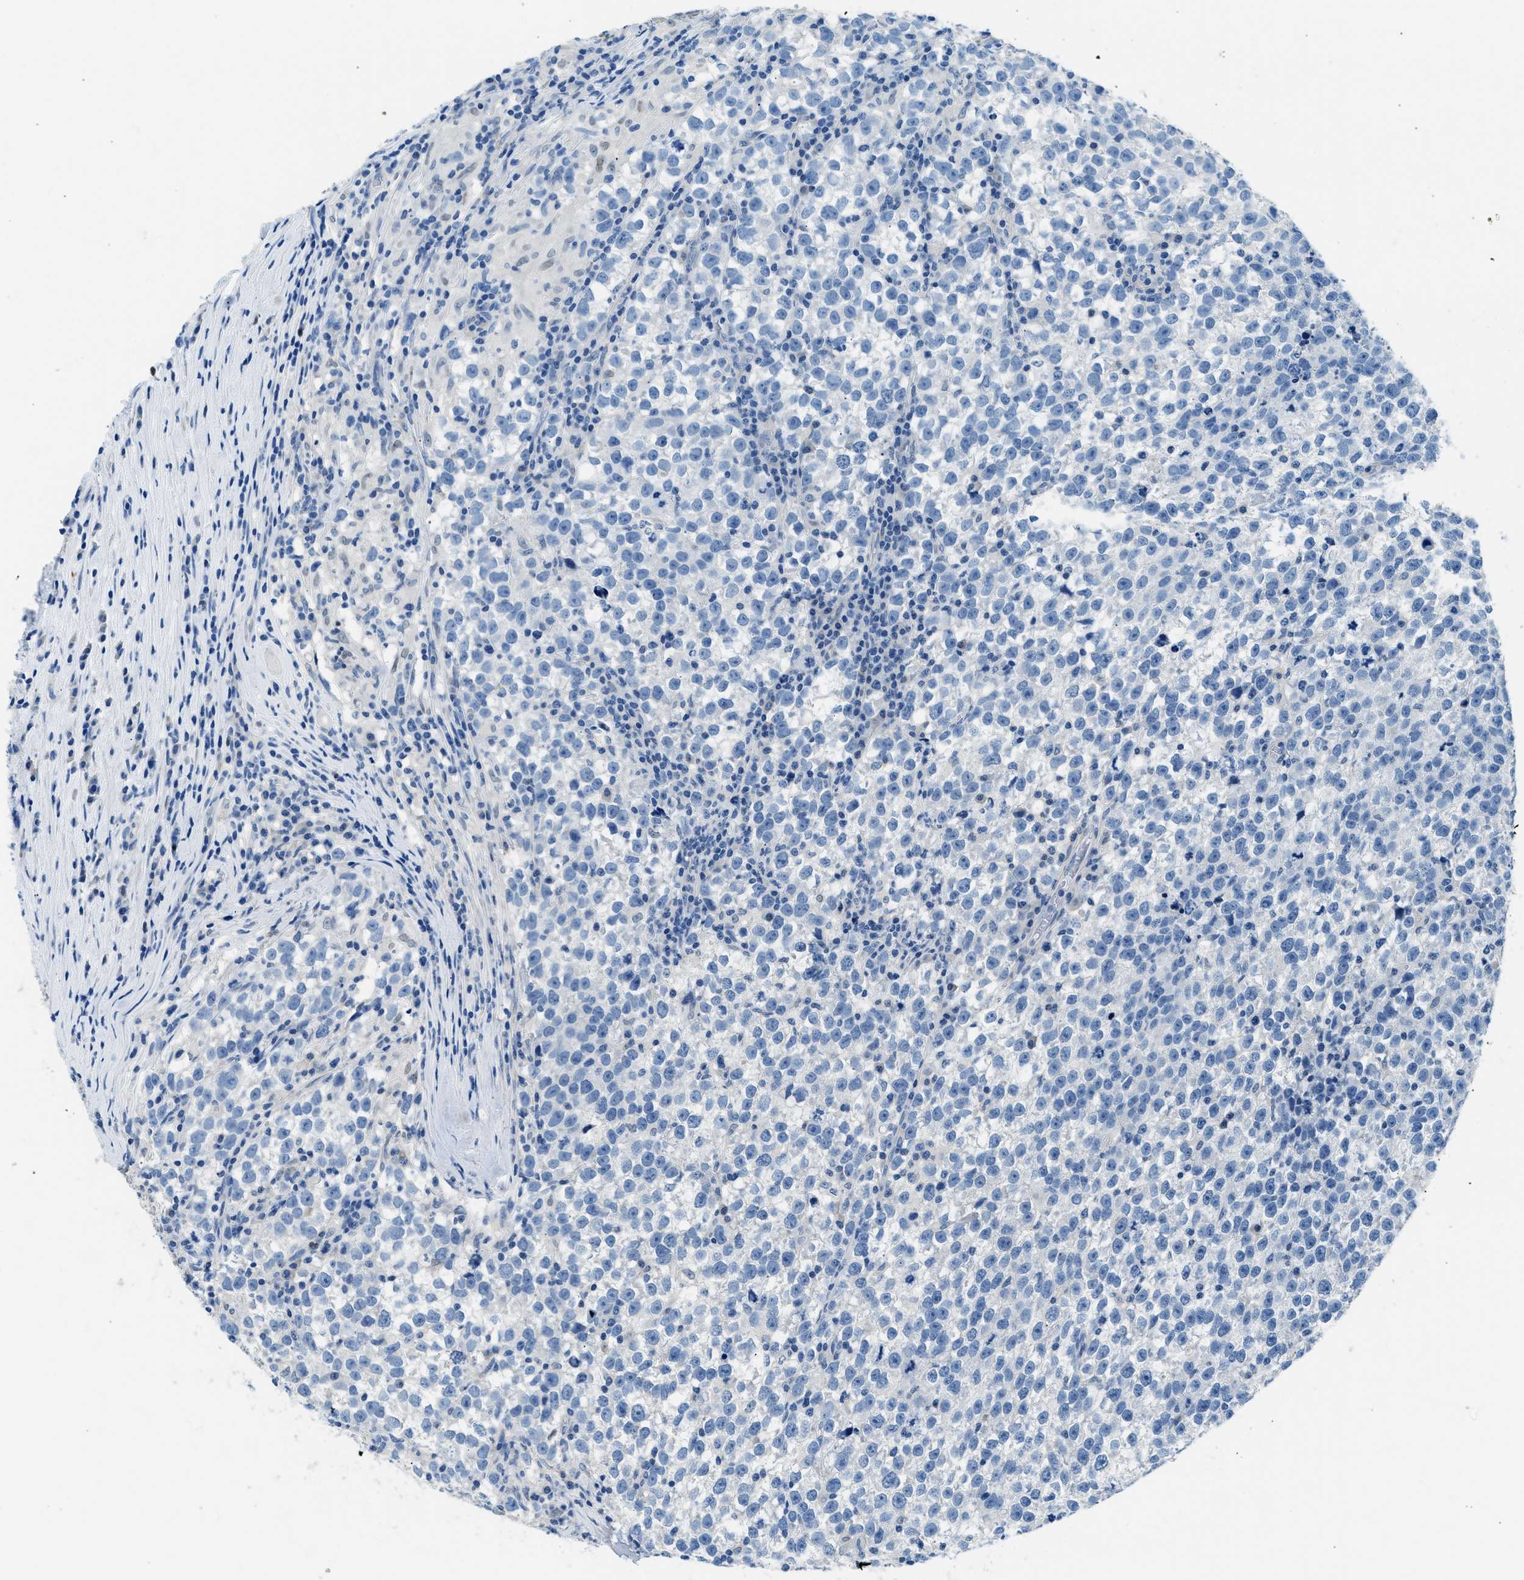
{"staining": {"intensity": "negative", "quantity": "none", "location": "none"}, "tissue": "testis cancer", "cell_type": "Tumor cells", "image_type": "cancer", "snomed": [{"axis": "morphology", "description": "Normal tissue, NOS"}, {"axis": "morphology", "description": "Seminoma, NOS"}, {"axis": "topography", "description": "Testis"}], "caption": "Protein analysis of testis seminoma exhibits no significant expression in tumor cells.", "gene": "CLDN18", "patient": {"sex": "male", "age": 43}}